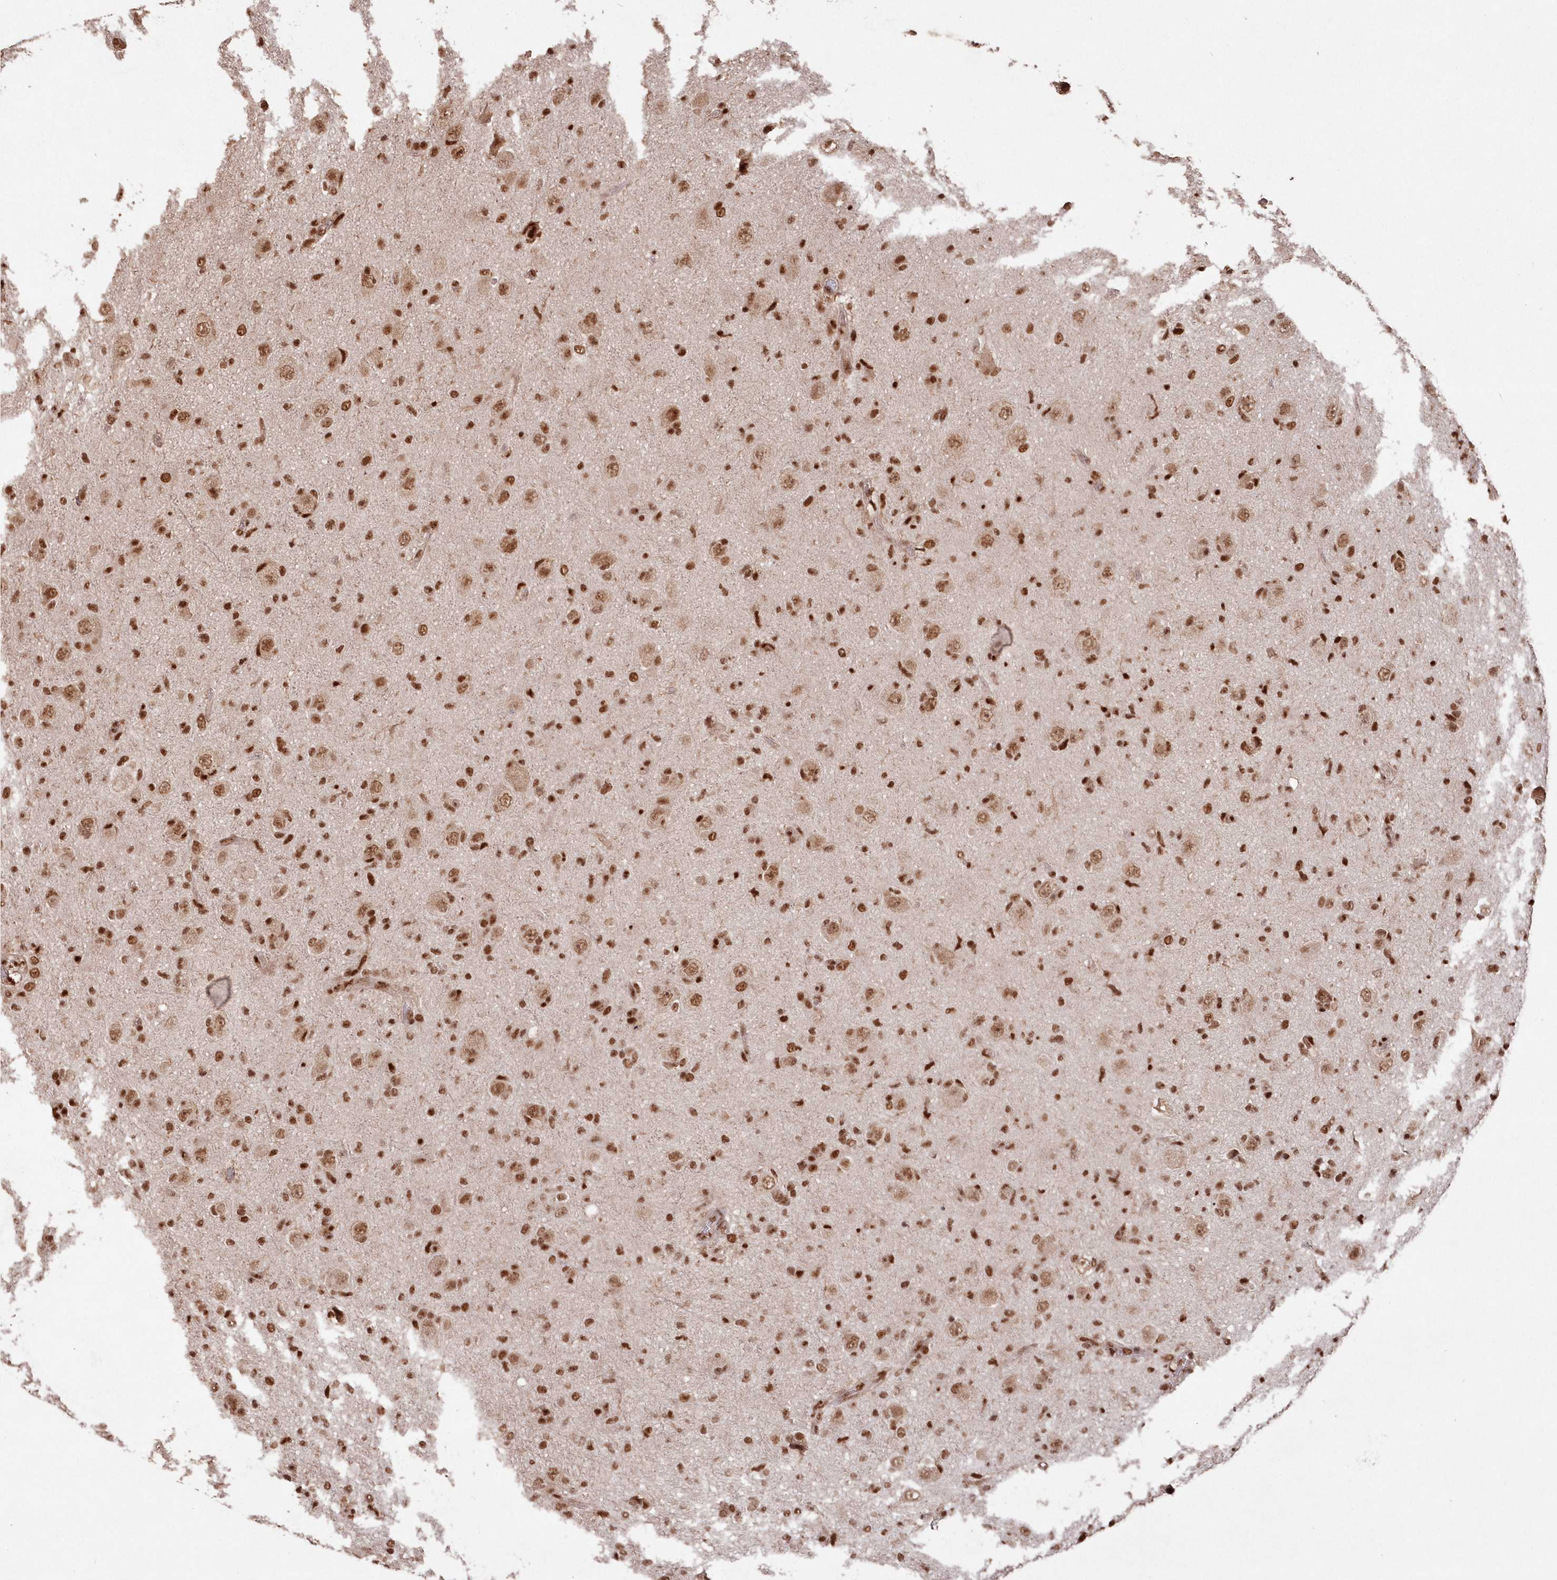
{"staining": {"intensity": "moderate", "quantity": ">75%", "location": "nuclear"}, "tissue": "glioma", "cell_type": "Tumor cells", "image_type": "cancer", "snomed": [{"axis": "morphology", "description": "Glioma, malignant, High grade"}, {"axis": "topography", "description": "Brain"}], "caption": "Protein staining by immunohistochemistry demonstrates moderate nuclear expression in about >75% of tumor cells in glioma.", "gene": "PDS5A", "patient": {"sex": "female", "age": 57}}